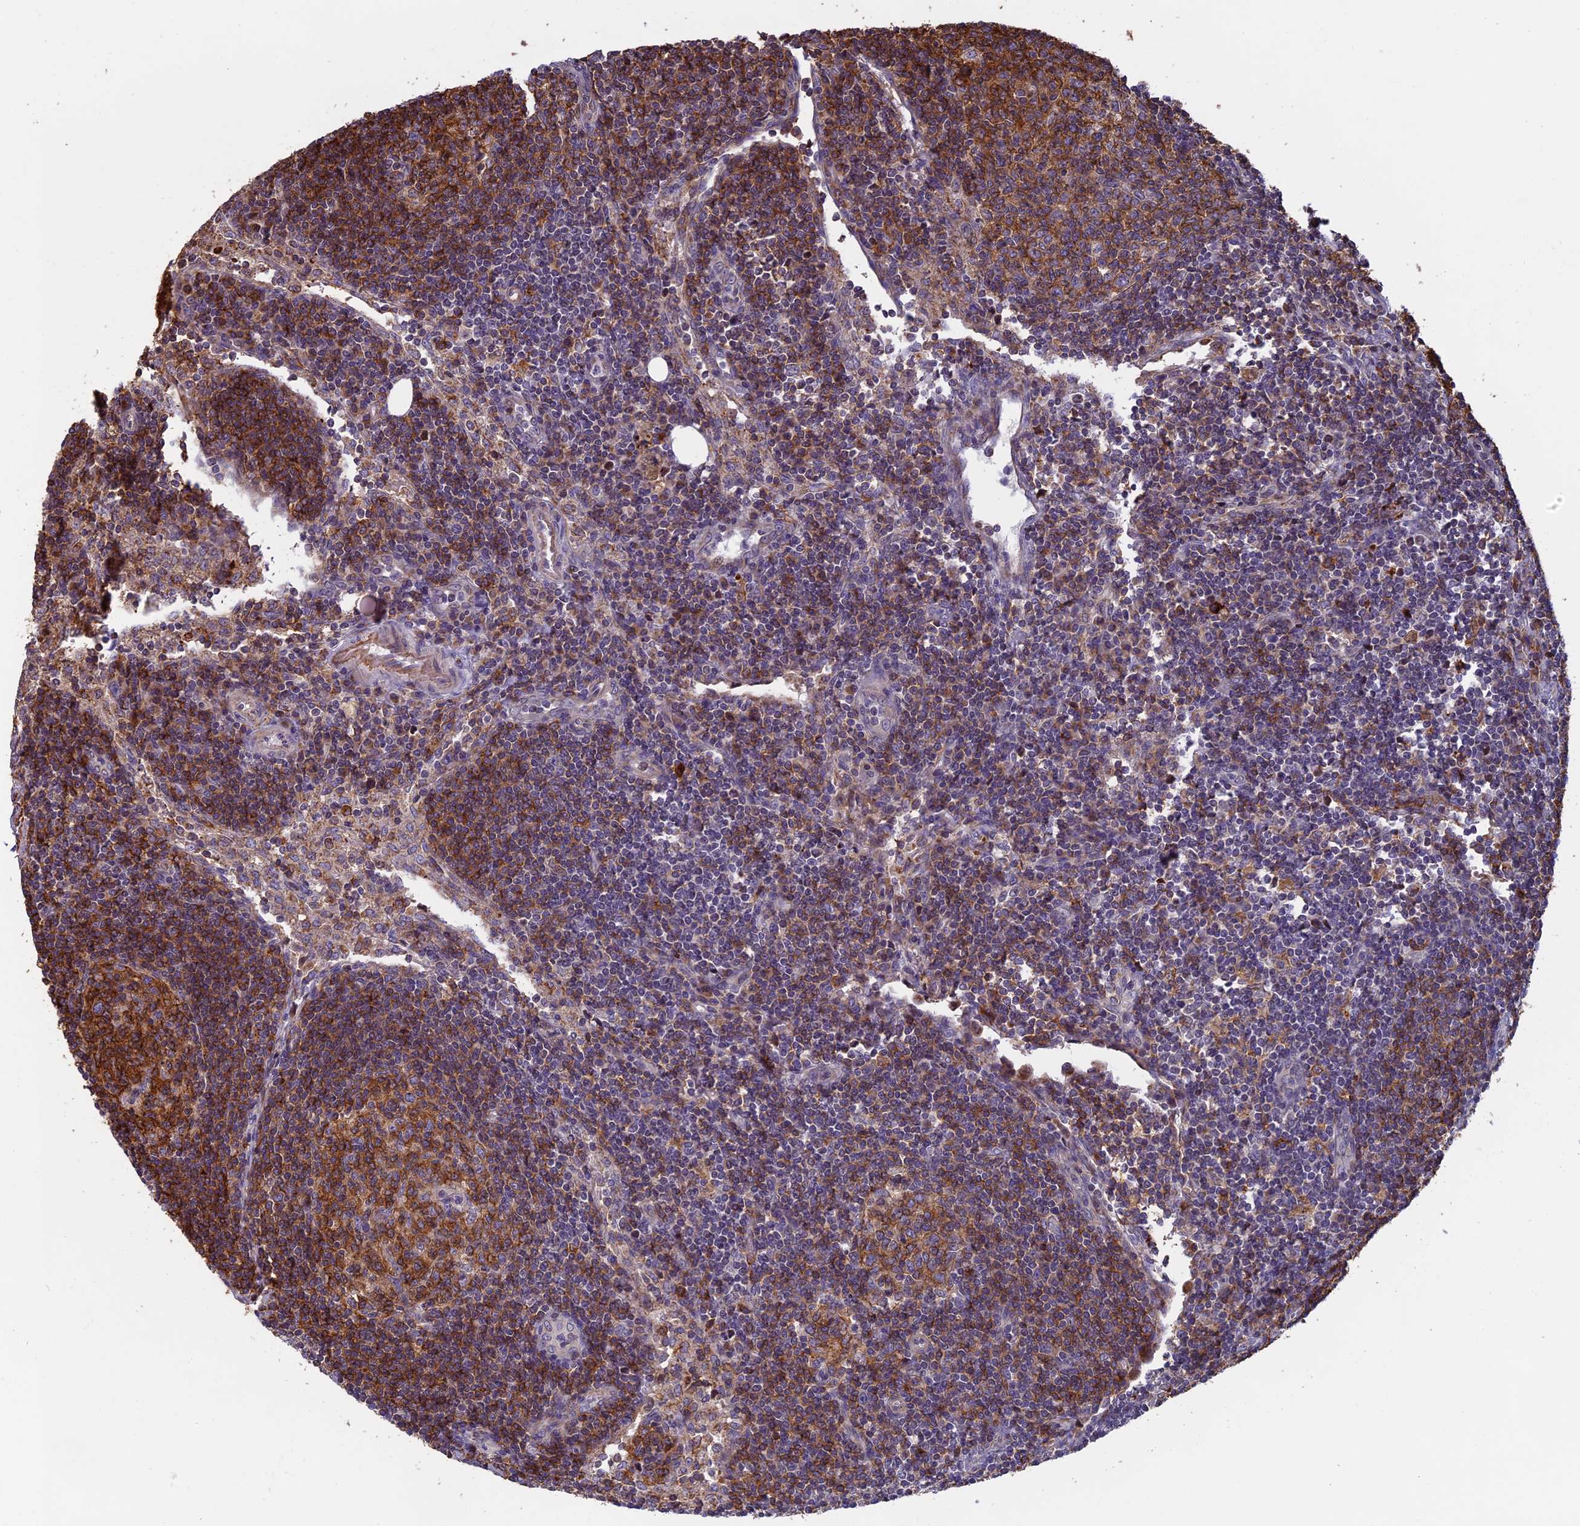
{"staining": {"intensity": "strong", "quantity": ">75%", "location": "cytoplasmic/membranous"}, "tissue": "lymph node", "cell_type": "Germinal center cells", "image_type": "normal", "snomed": [{"axis": "morphology", "description": "Normal tissue, NOS"}, {"axis": "topography", "description": "Lymph node"}], "caption": "There is high levels of strong cytoplasmic/membranous expression in germinal center cells of benign lymph node, as demonstrated by immunohistochemical staining (brown color).", "gene": "EDAR", "patient": {"sex": "female", "age": 73}}